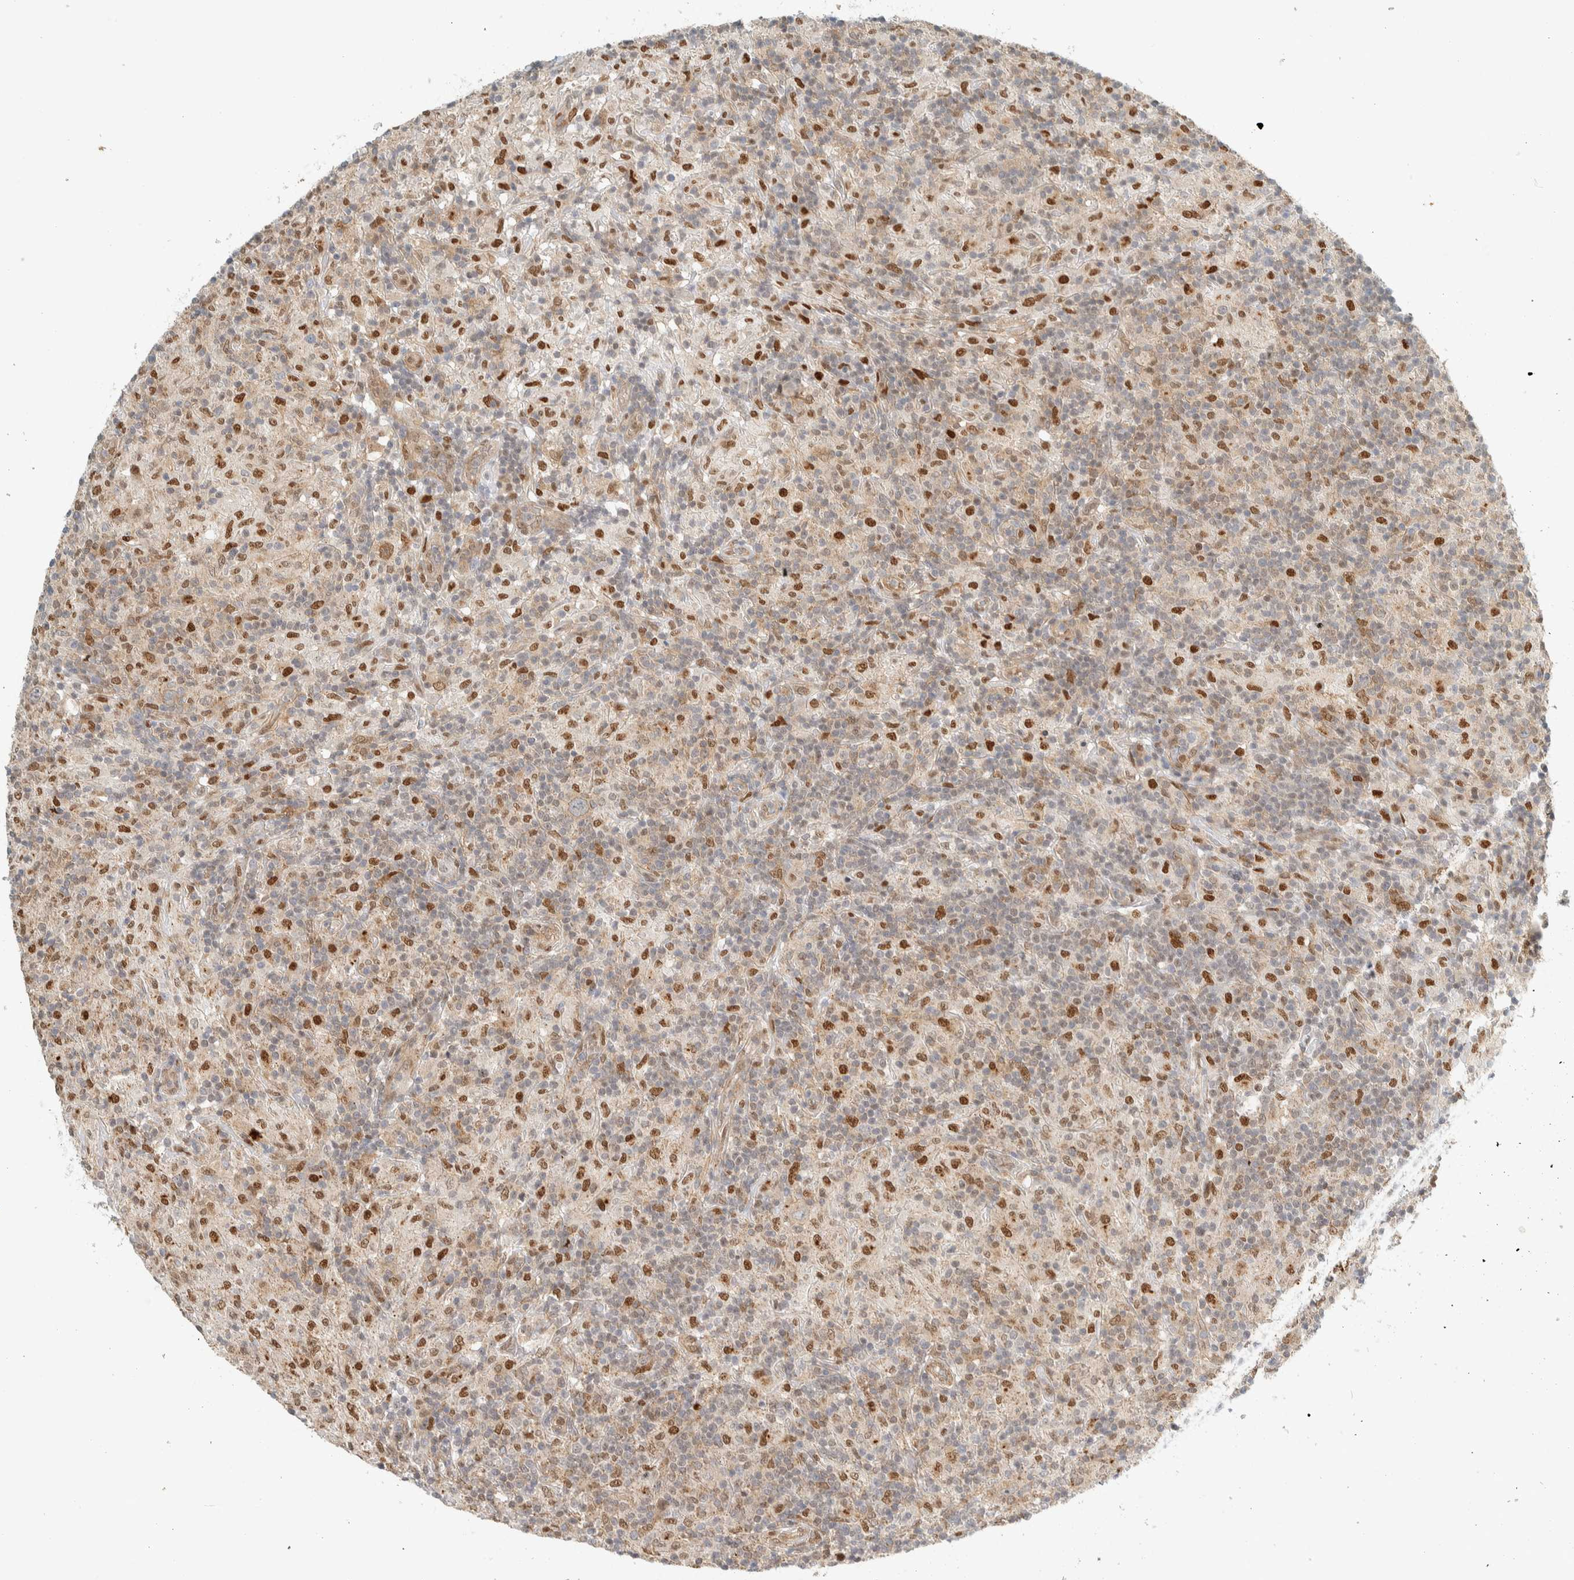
{"staining": {"intensity": "moderate", "quantity": "25%-75%", "location": "cytoplasmic/membranous,nuclear"}, "tissue": "lymphoma", "cell_type": "Tumor cells", "image_type": "cancer", "snomed": [{"axis": "morphology", "description": "Hodgkin's disease, NOS"}, {"axis": "topography", "description": "Lymph node"}], "caption": "A brown stain highlights moderate cytoplasmic/membranous and nuclear expression of a protein in lymphoma tumor cells. (DAB = brown stain, brightfield microscopy at high magnification).", "gene": "TFE3", "patient": {"sex": "male", "age": 70}}